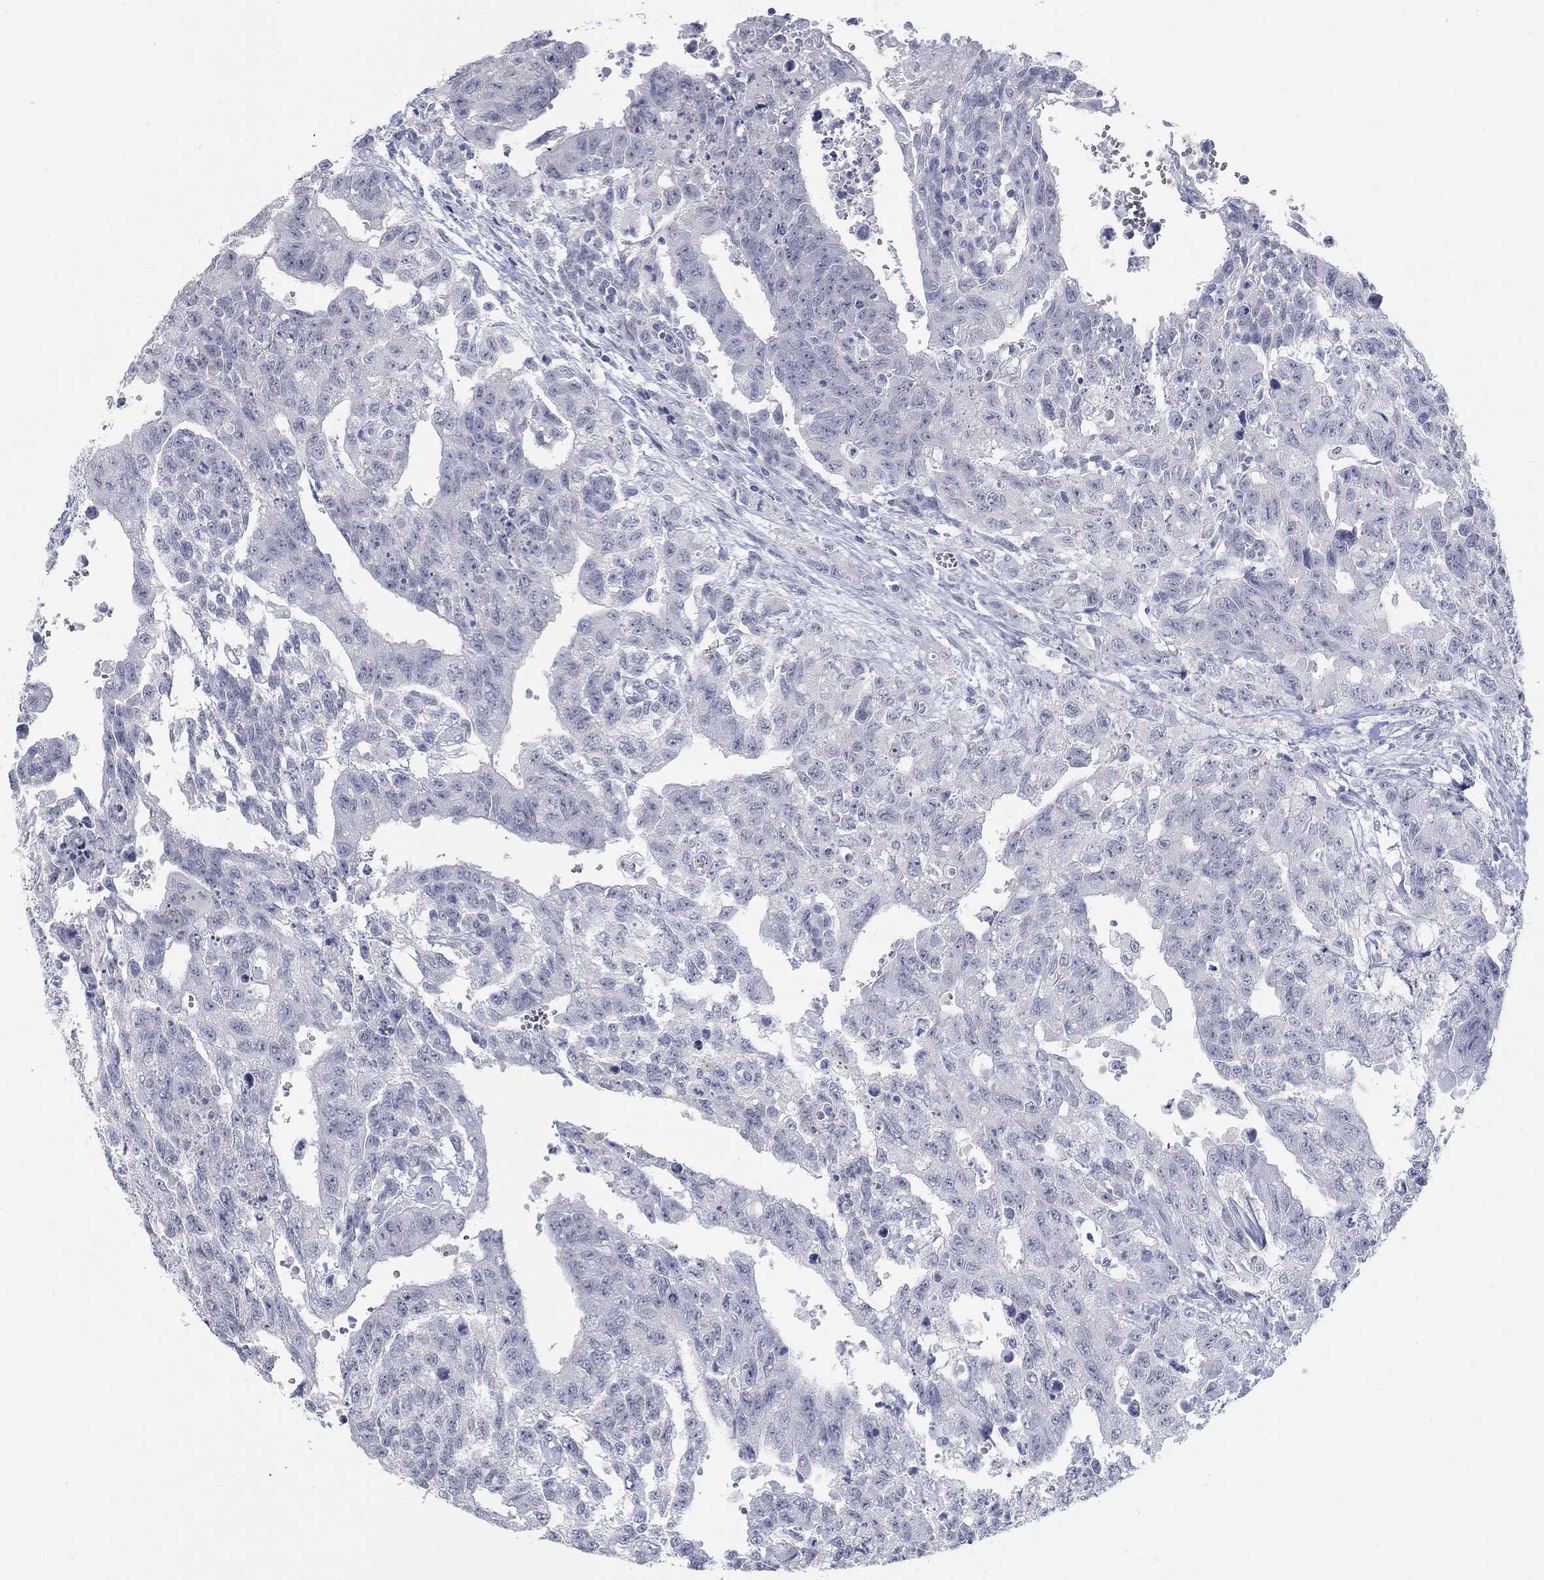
{"staining": {"intensity": "negative", "quantity": "none", "location": "none"}, "tissue": "testis cancer", "cell_type": "Tumor cells", "image_type": "cancer", "snomed": [{"axis": "morphology", "description": "Carcinoma, Embryonal, NOS"}, {"axis": "topography", "description": "Testis"}], "caption": "Immunohistochemistry (IHC) micrograph of neoplastic tissue: human testis cancer (embryonal carcinoma) stained with DAB (3,3'-diaminobenzidine) reveals no significant protein positivity in tumor cells.", "gene": "ATP6V1G2", "patient": {"sex": "male", "age": 24}}